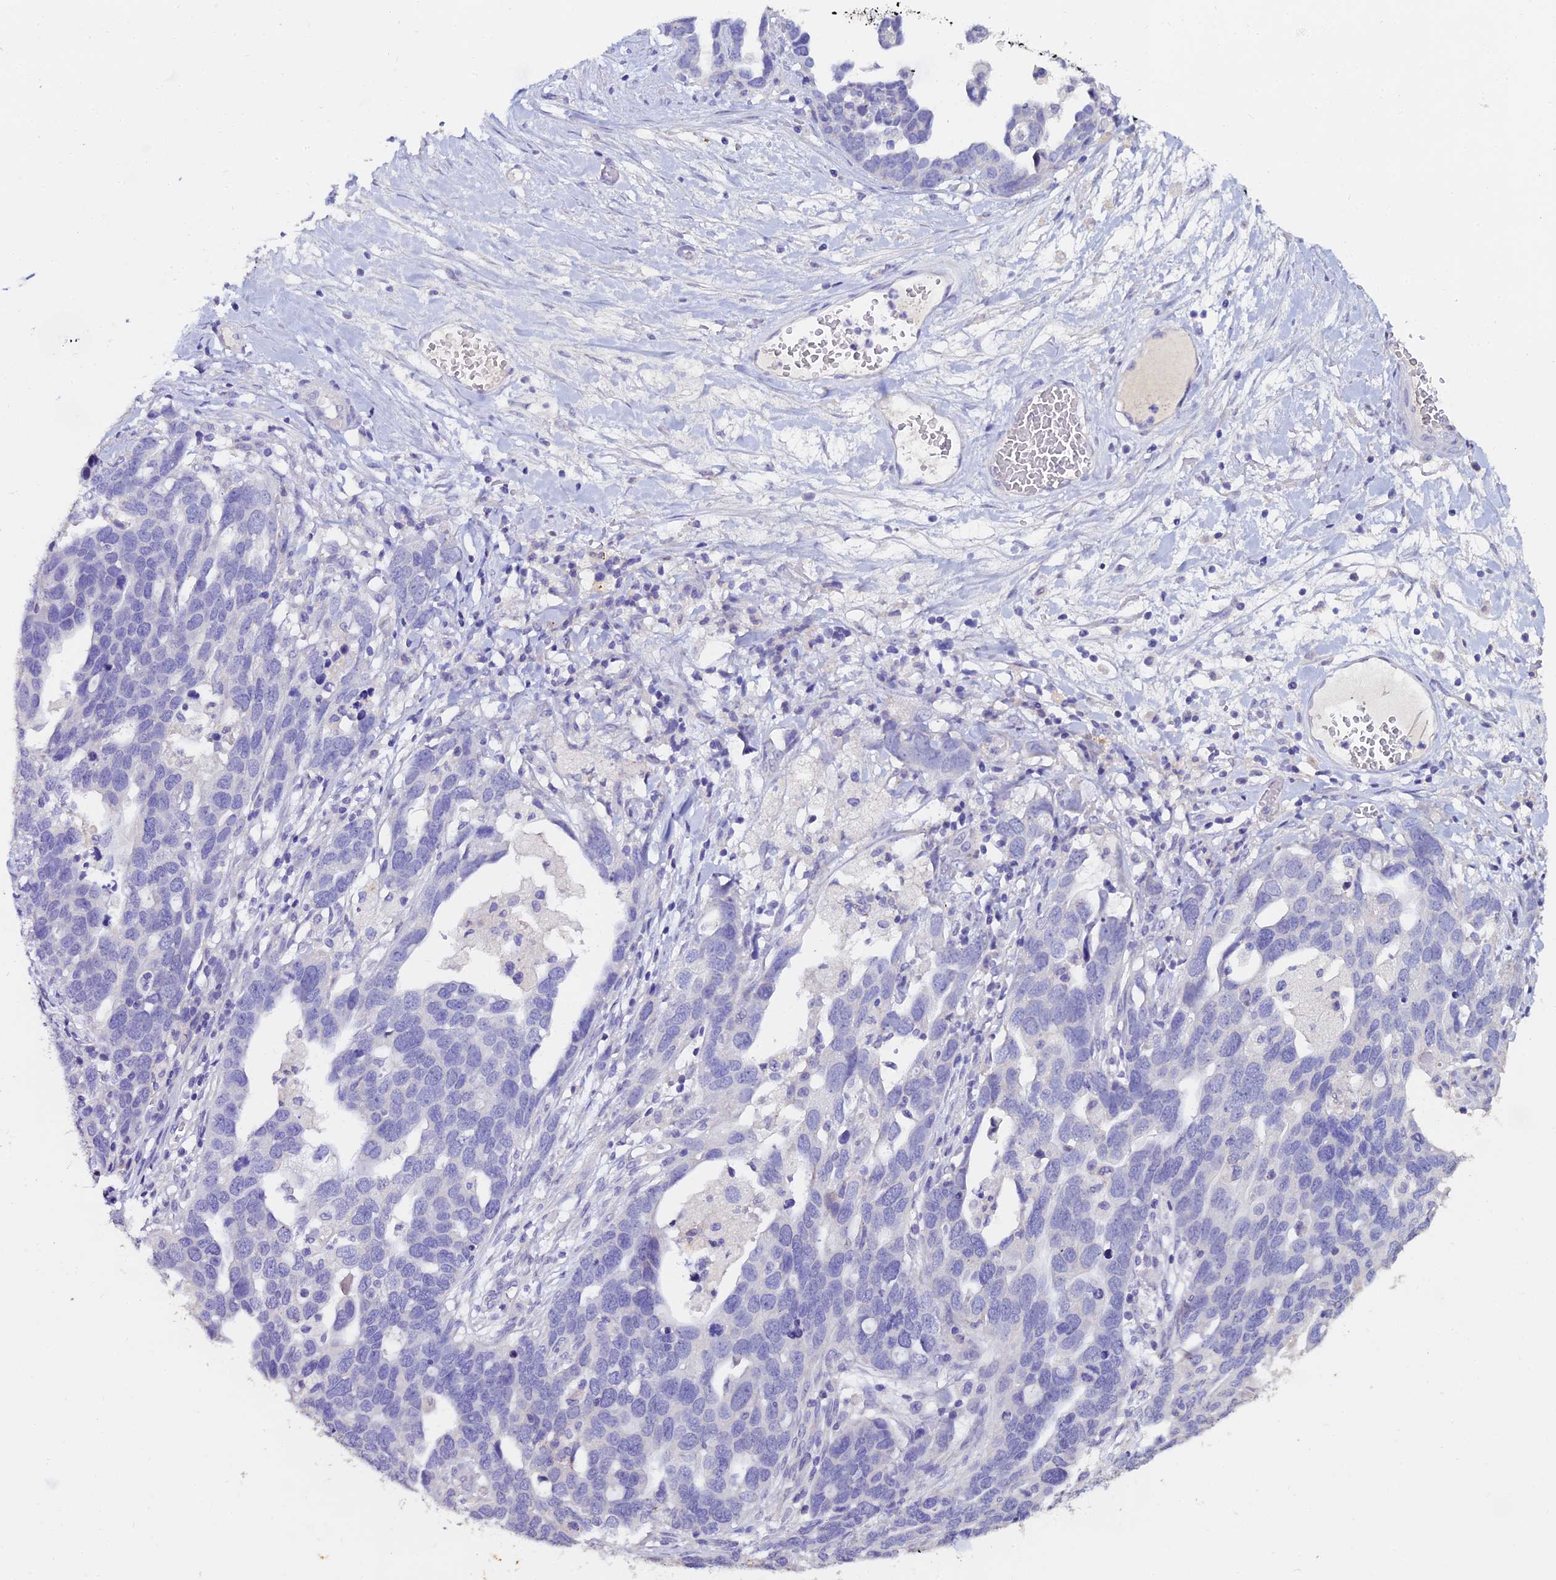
{"staining": {"intensity": "negative", "quantity": "none", "location": "none"}, "tissue": "ovarian cancer", "cell_type": "Tumor cells", "image_type": "cancer", "snomed": [{"axis": "morphology", "description": "Cystadenocarcinoma, serous, NOS"}, {"axis": "topography", "description": "Ovary"}], "caption": "Photomicrograph shows no protein expression in tumor cells of ovarian cancer tissue. (Brightfield microscopy of DAB (3,3'-diaminobenzidine) IHC at high magnification).", "gene": "ESRRG", "patient": {"sex": "female", "age": 54}}